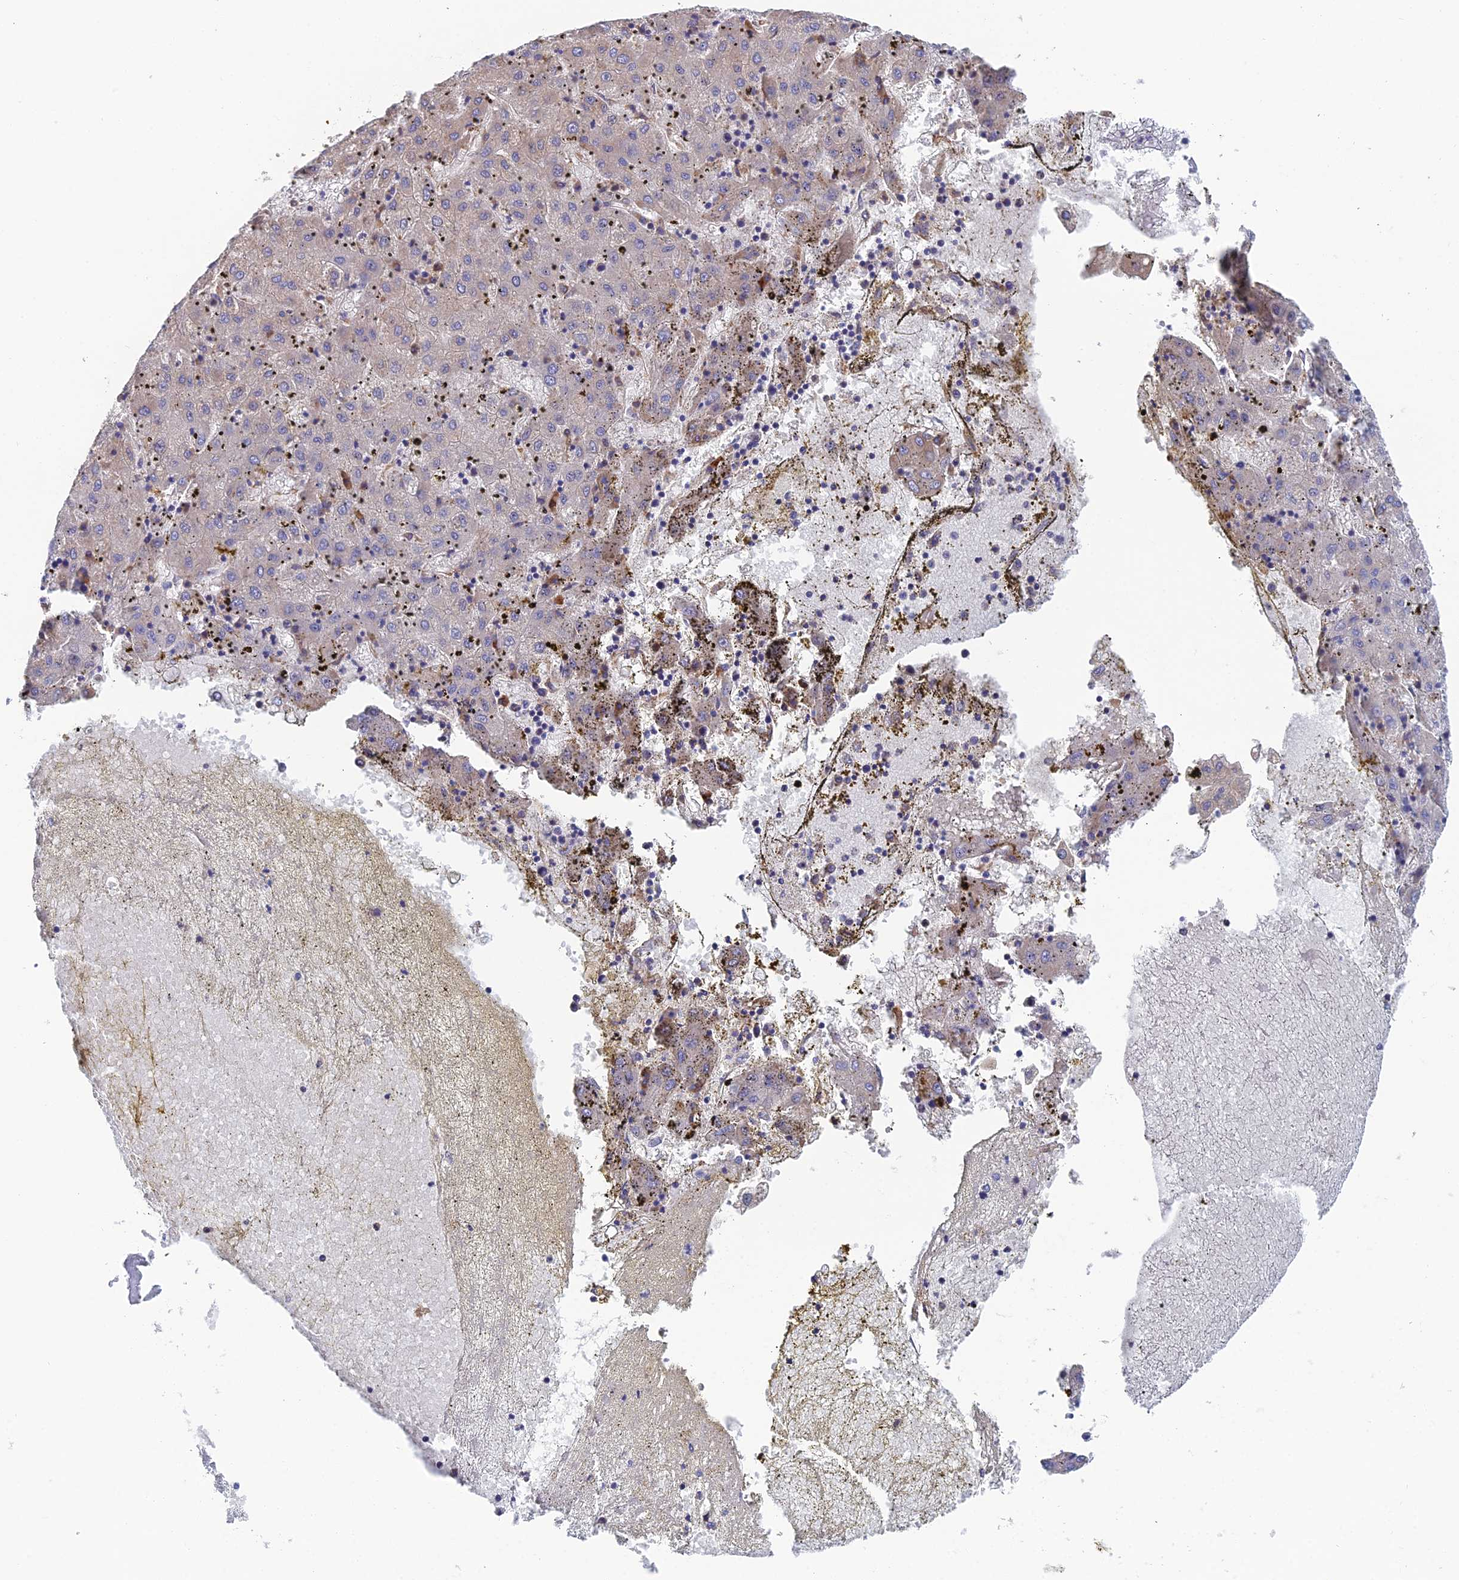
{"staining": {"intensity": "negative", "quantity": "none", "location": "none"}, "tissue": "liver cancer", "cell_type": "Tumor cells", "image_type": "cancer", "snomed": [{"axis": "morphology", "description": "Carcinoma, Hepatocellular, NOS"}, {"axis": "topography", "description": "Liver"}], "caption": "Tumor cells show no significant protein expression in liver cancer.", "gene": "CLCN3", "patient": {"sex": "male", "age": 72}}